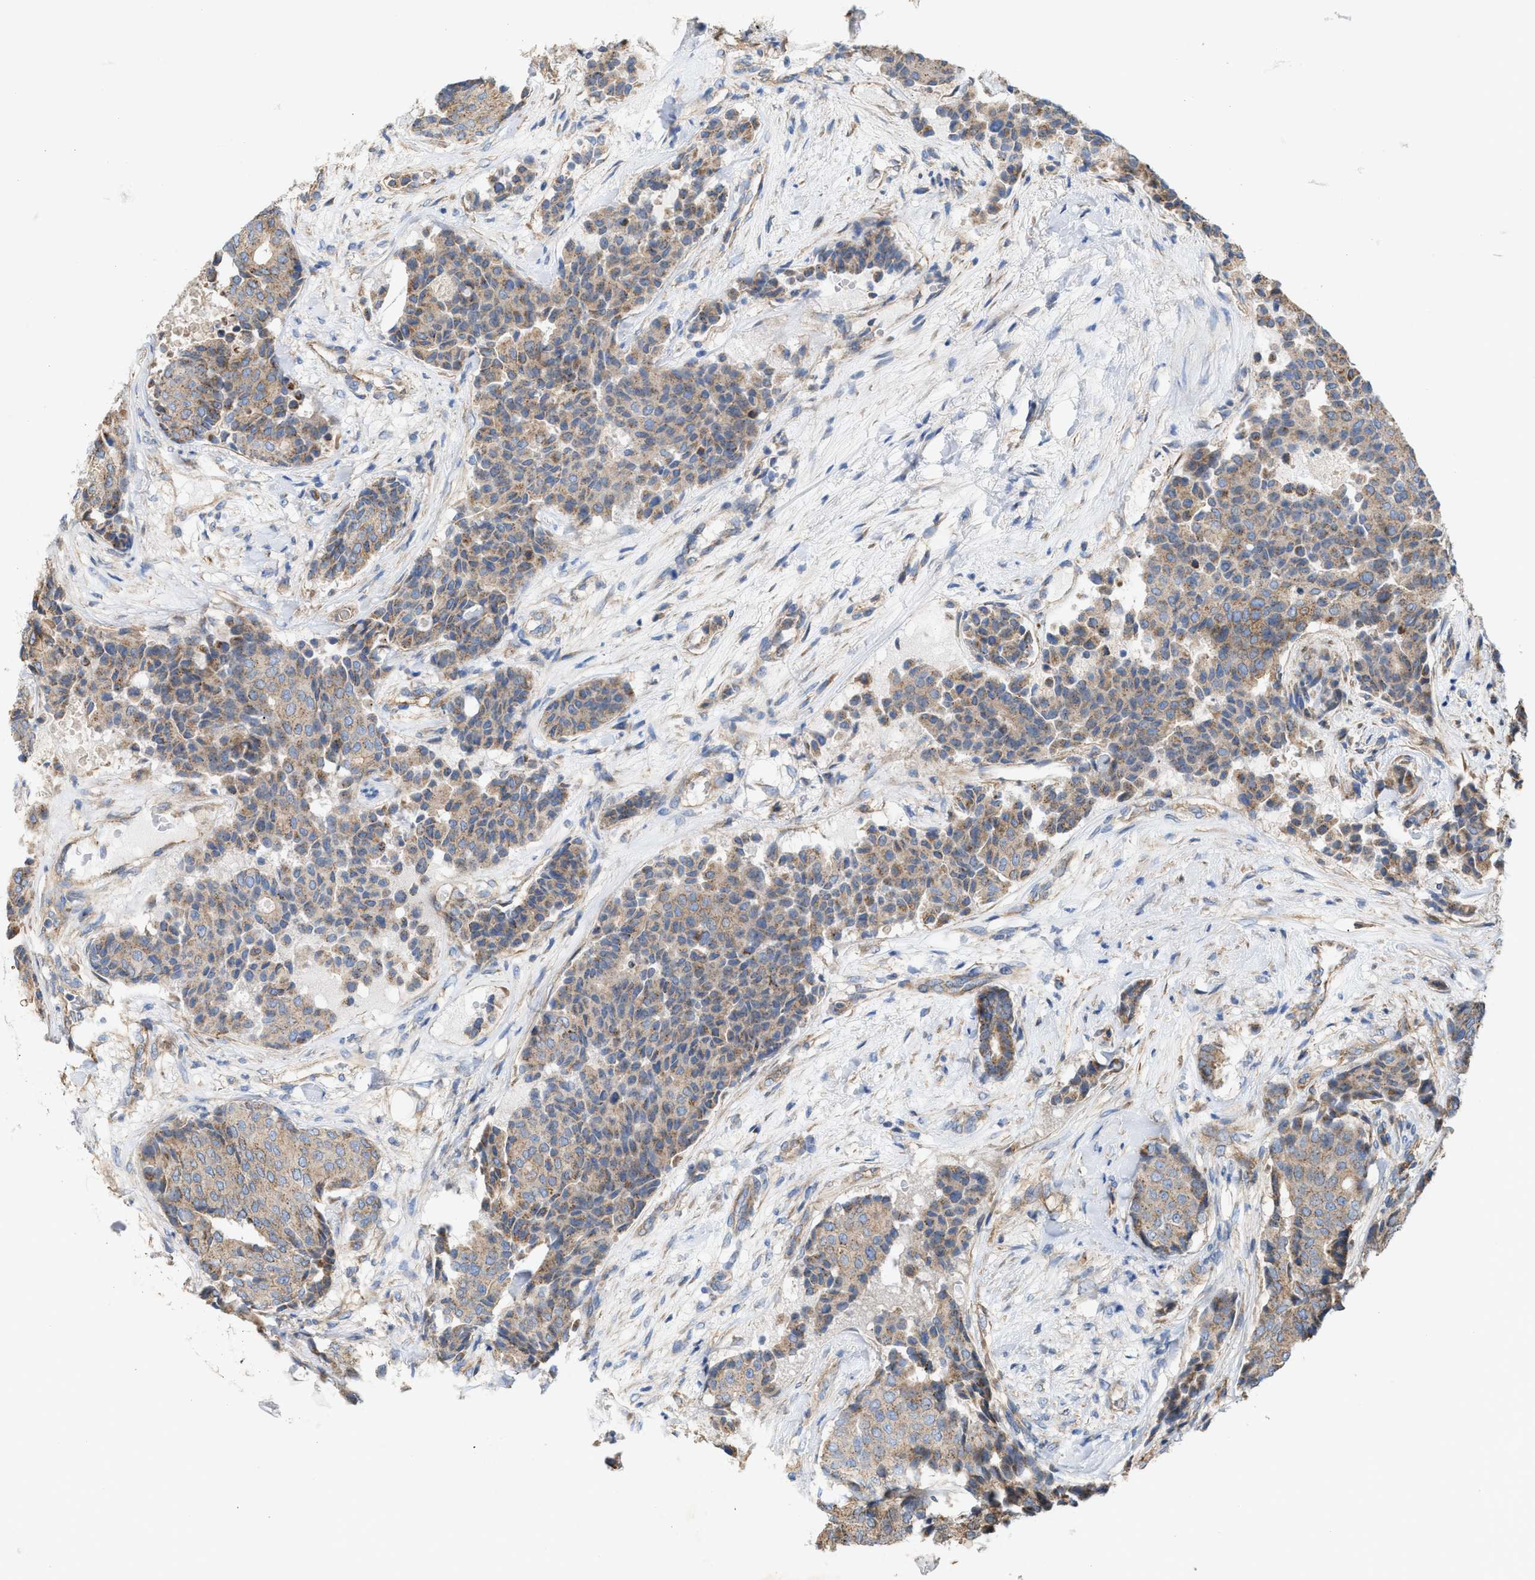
{"staining": {"intensity": "weak", "quantity": ">75%", "location": "cytoplasmic/membranous"}, "tissue": "breast cancer", "cell_type": "Tumor cells", "image_type": "cancer", "snomed": [{"axis": "morphology", "description": "Duct carcinoma"}, {"axis": "topography", "description": "Breast"}], "caption": "Brown immunohistochemical staining in human breast cancer (intraductal carcinoma) demonstrates weak cytoplasmic/membranous expression in about >75% of tumor cells.", "gene": "OXSM", "patient": {"sex": "female", "age": 75}}